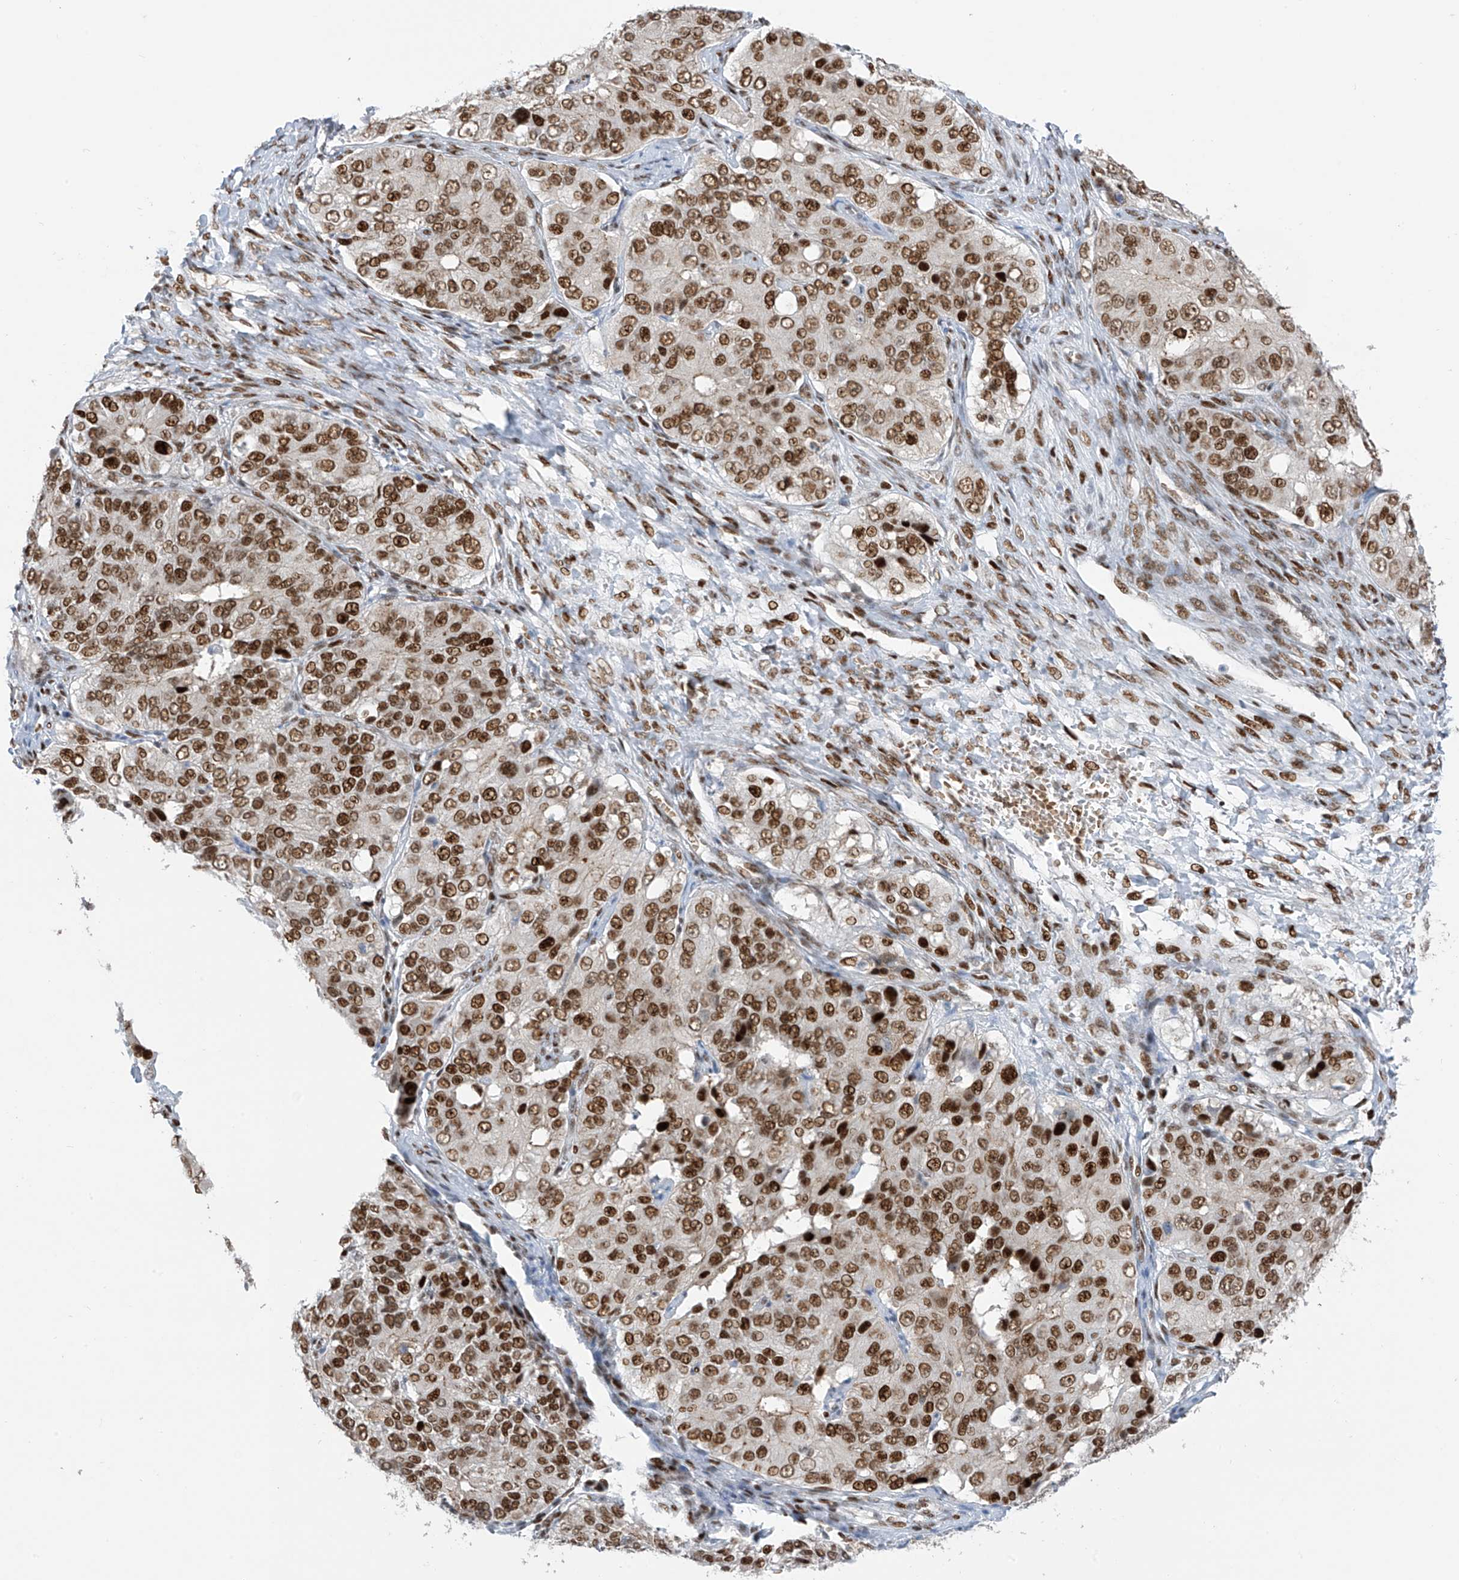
{"staining": {"intensity": "strong", "quantity": ">75%", "location": "nuclear"}, "tissue": "ovarian cancer", "cell_type": "Tumor cells", "image_type": "cancer", "snomed": [{"axis": "morphology", "description": "Carcinoma, endometroid"}, {"axis": "topography", "description": "Ovary"}], "caption": "Immunohistochemical staining of human ovarian cancer demonstrates high levels of strong nuclear positivity in about >75% of tumor cells.", "gene": "ZCWPW2", "patient": {"sex": "female", "age": 51}}